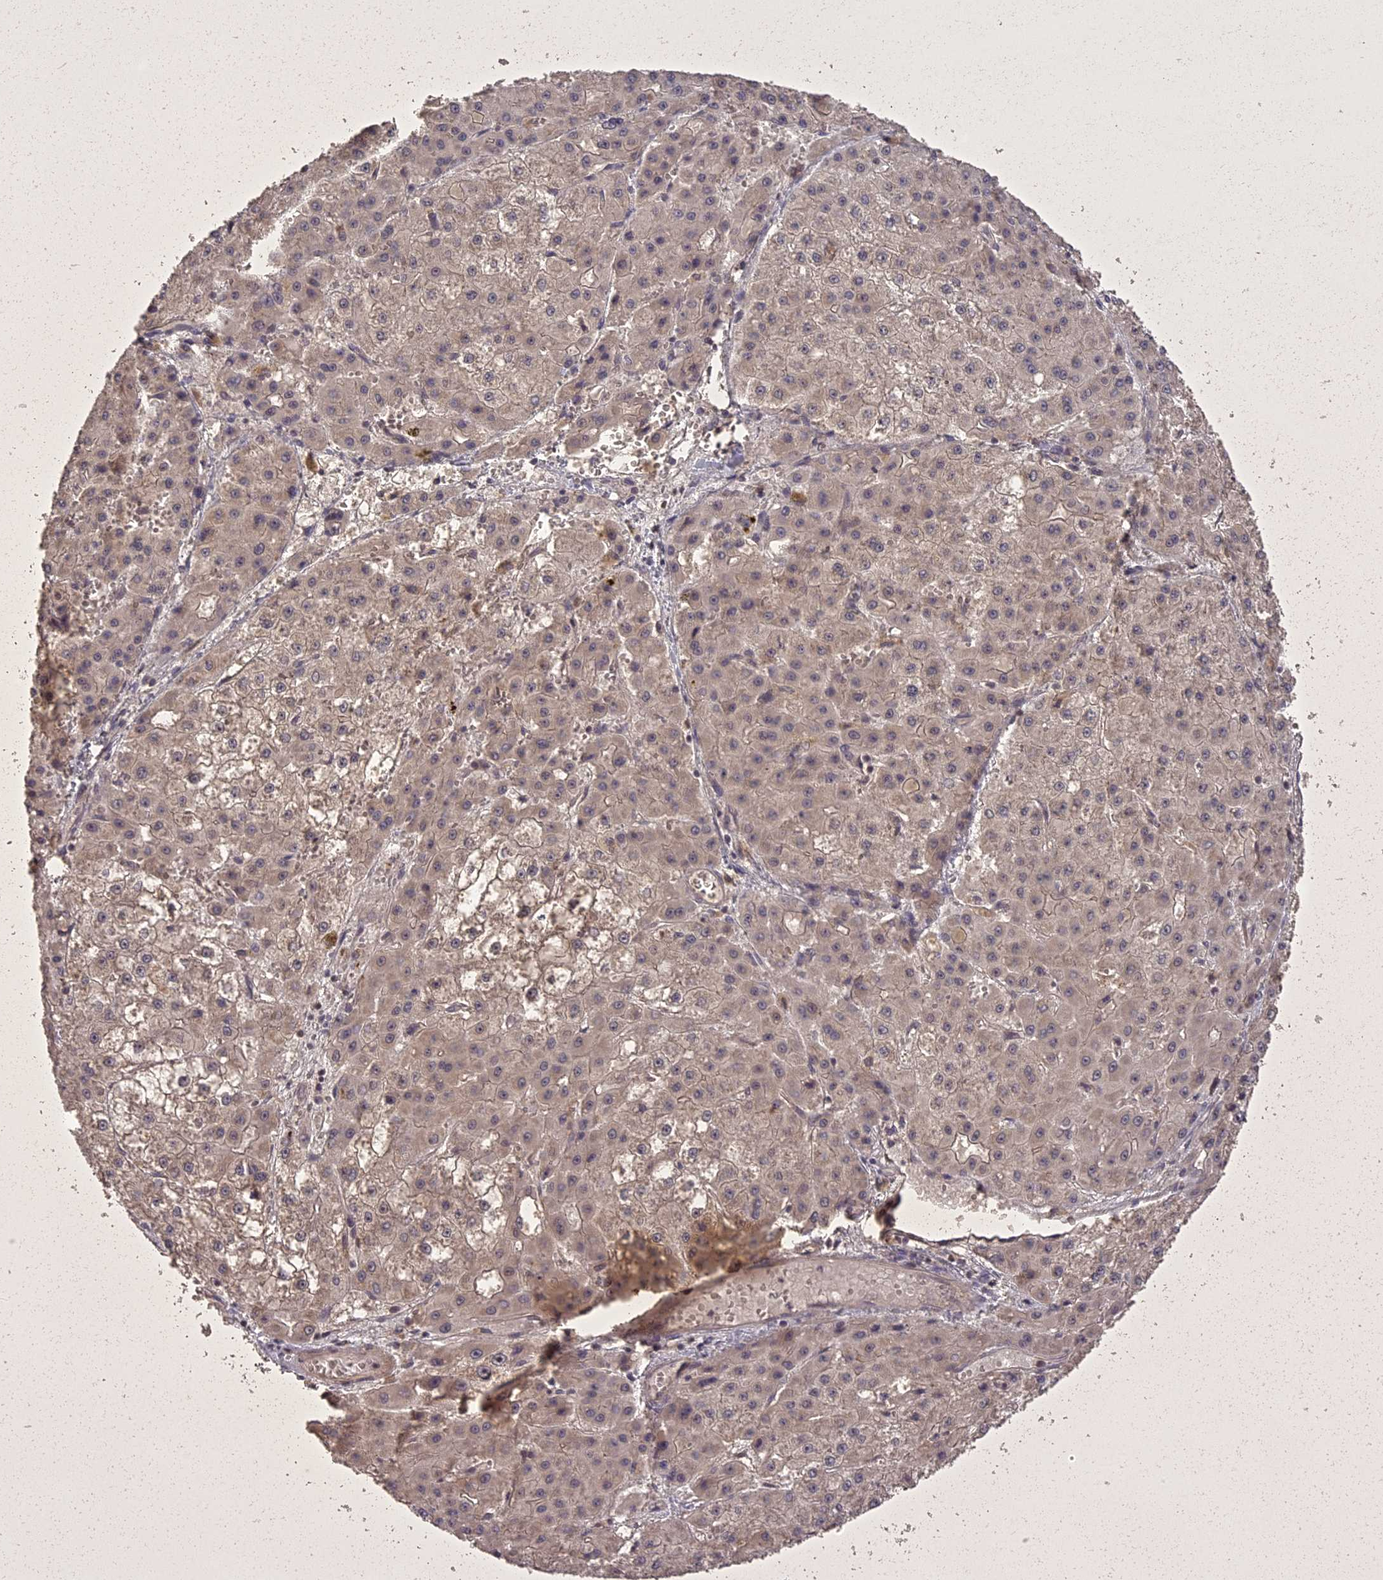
{"staining": {"intensity": "weak", "quantity": "25%-75%", "location": "cytoplasmic/membranous"}, "tissue": "liver cancer", "cell_type": "Tumor cells", "image_type": "cancer", "snomed": [{"axis": "morphology", "description": "Carcinoma, Hepatocellular, NOS"}, {"axis": "topography", "description": "Liver"}], "caption": "This is a micrograph of IHC staining of hepatocellular carcinoma (liver), which shows weak positivity in the cytoplasmic/membranous of tumor cells.", "gene": "ING5", "patient": {"sex": "male", "age": 47}}